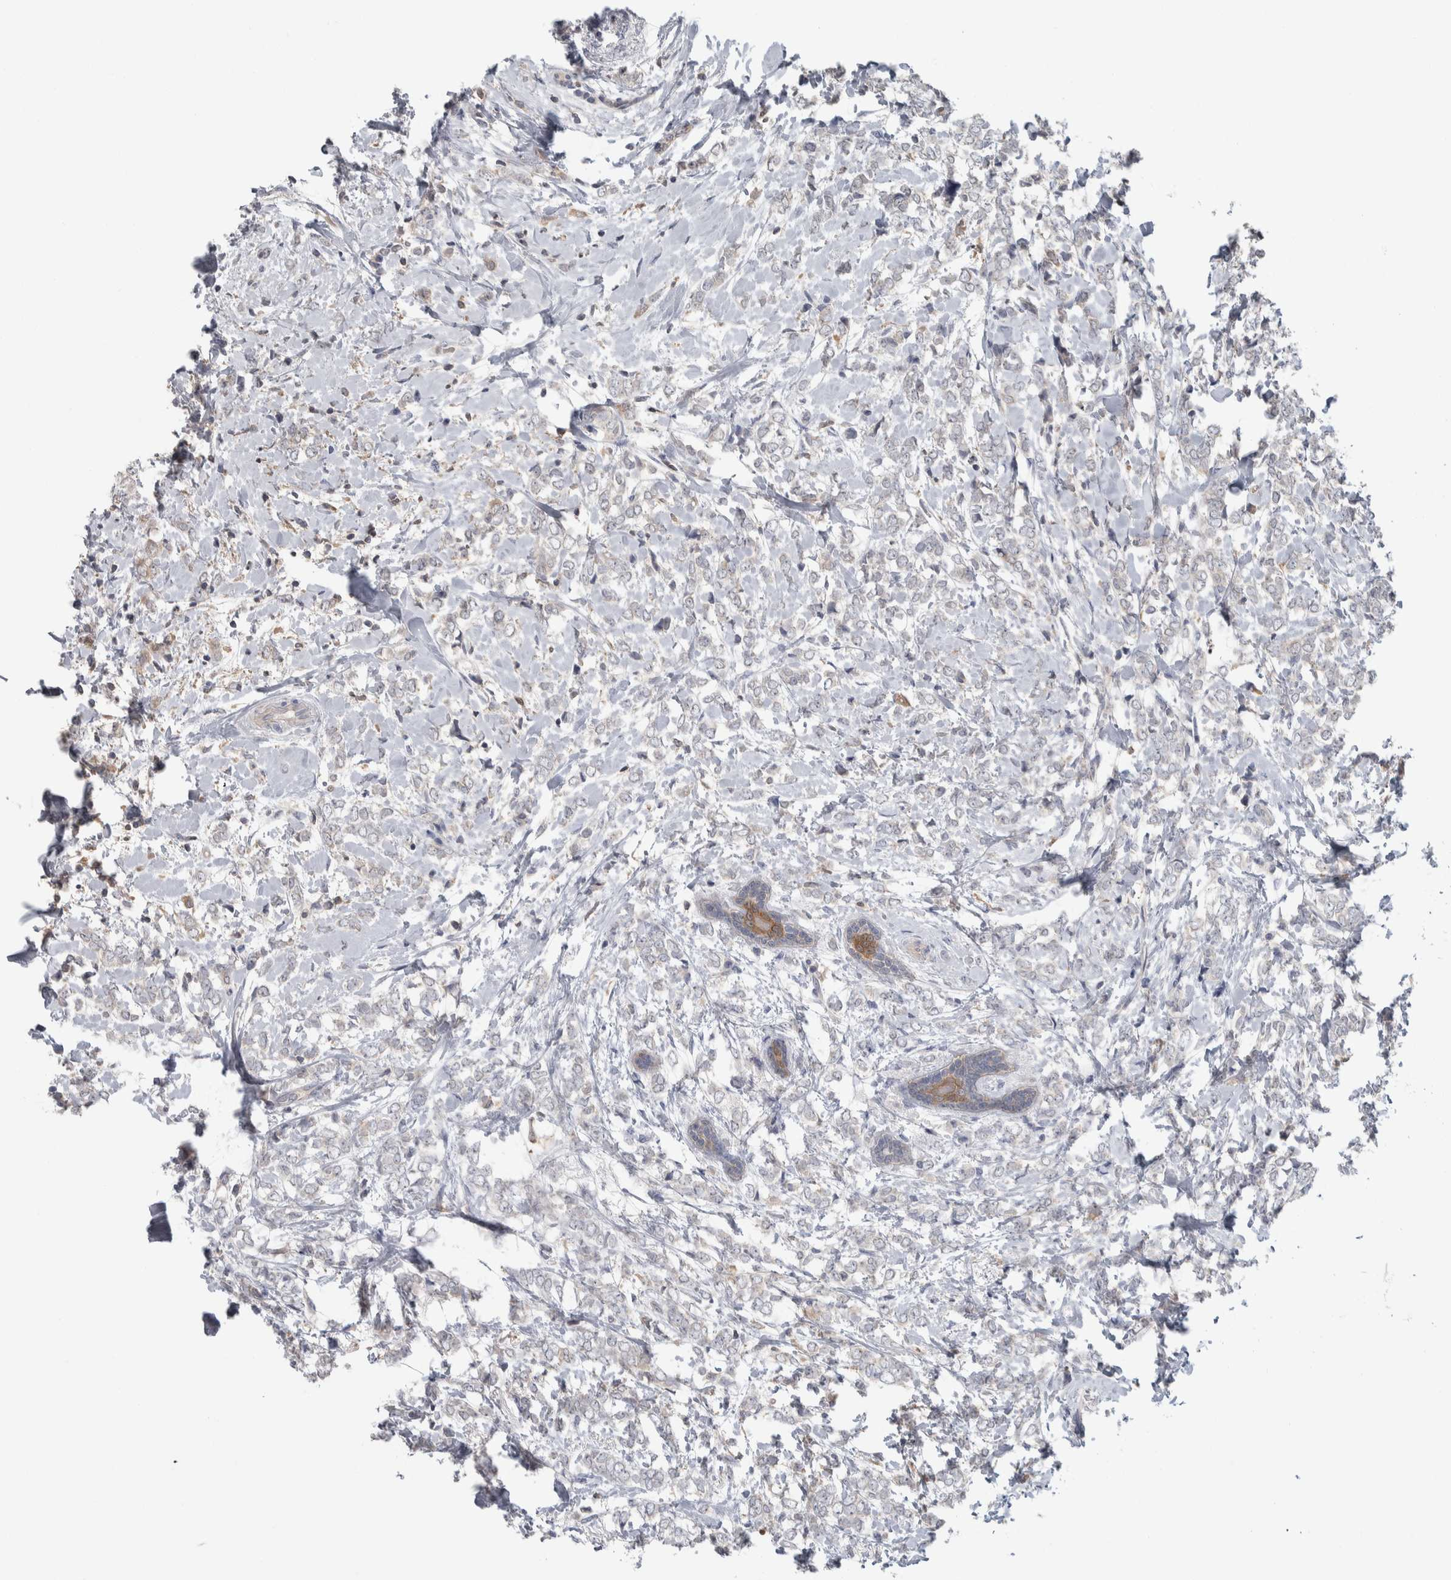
{"staining": {"intensity": "negative", "quantity": "none", "location": "none"}, "tissue": "breast cancer", "cell_type": "Tumor cells", "image_type": "cancer", "snomed": [{"axis": "morphology", "description": "Normal tissue, NOS"}, {"axis": "morphology", "description": "Lobular carcinoma"}, {"axis": "topography", "description": "Breast"}], "caption": "Tumor cells are negative for brown protein staining in breast cancer.", "gene": "HTATIP2", "patient": {"sex": "female", "age": 47}}